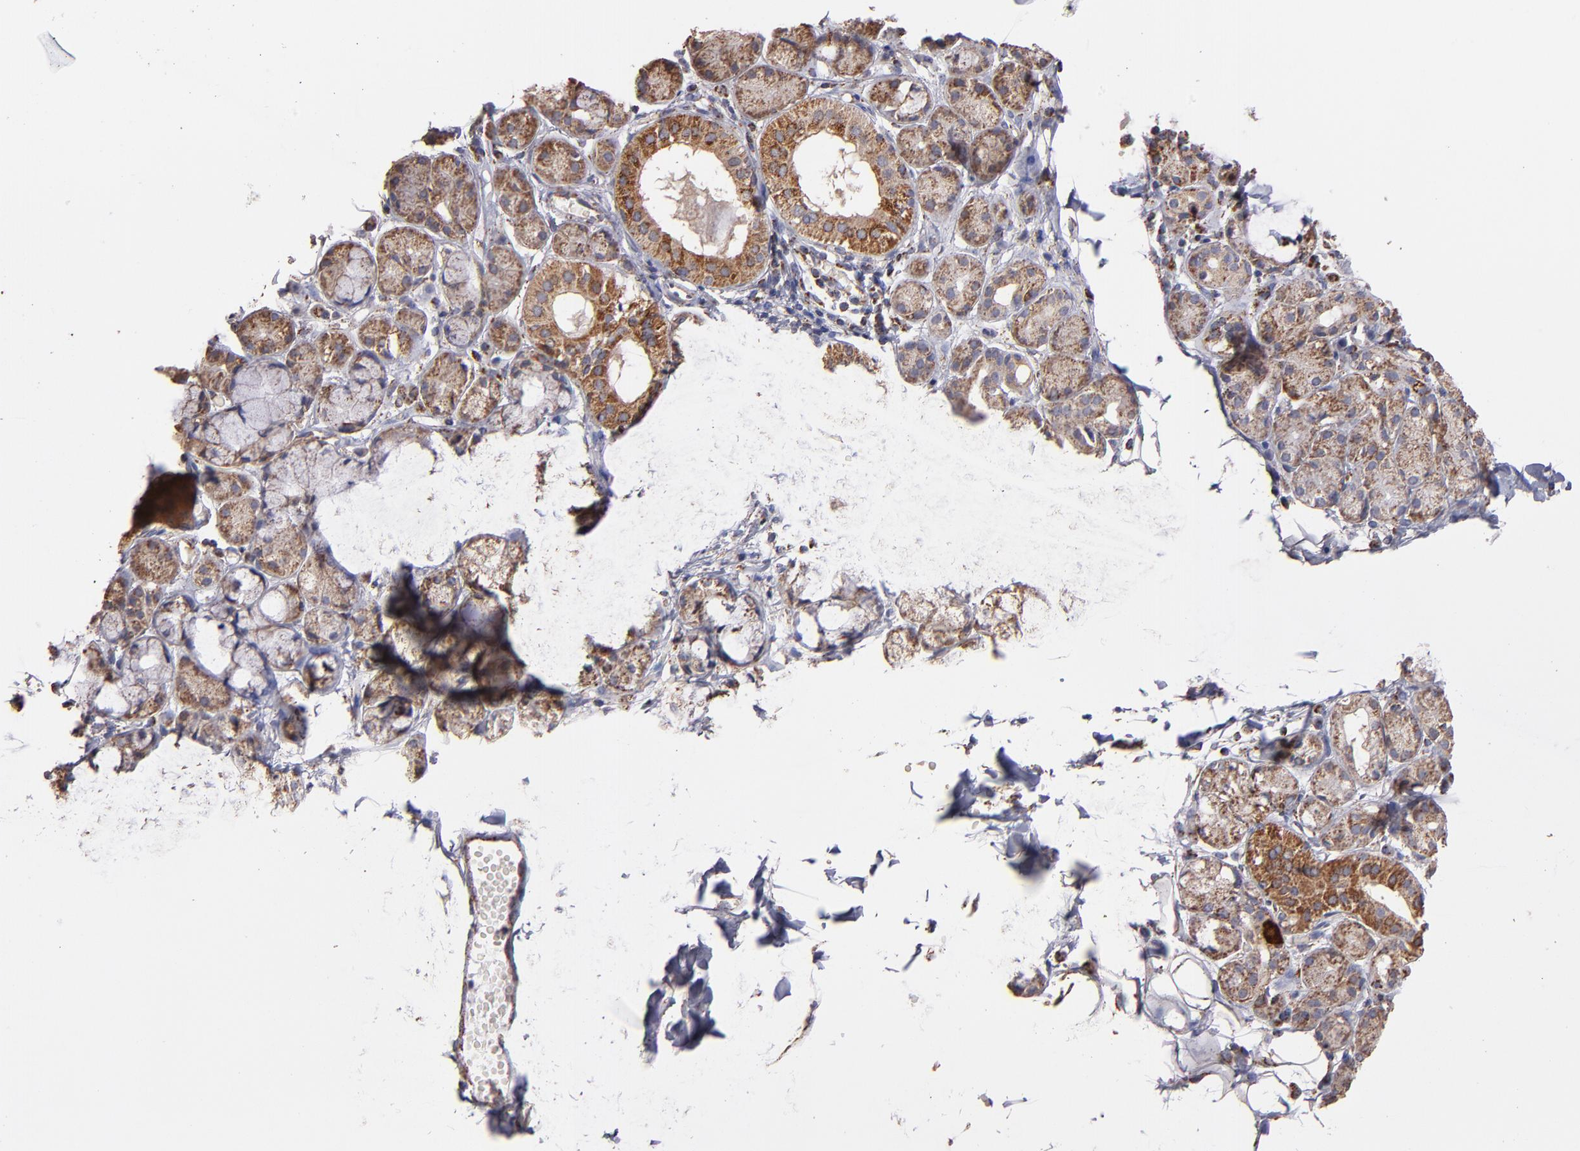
{"staining": {"intensity": "moderate", "quantity": "<25%", "location": "cytoplasmic/membranous"}, "tissue": "salivary gland", "cell_type": "Glandular cells", "image_type": "normal", "snomed": [{"axis": "morphology", "description": "Normal tissue, NOS"}, {"axis": "topography", "description": "Skeletal muscle"}, {"axis": "topography", "description": "Oral tissue"}, {"axis": "topography", "description": "Salivary gland"}, {"axis": "topography", "description": "Peripheral nerve tissue"}], "caption": "Immunohistochemical staining of normal human salivary gland demonstrates moderate cytoplasmic/membranous protein expression in about <25% of glandular cells. (Stains: DAB (3,3'-diaminobenzidine) in brown, nuclei in blue, Microscopy: brightfield microscopy at high magnification).", "gene": "DLST", "patient": {"sex": "male", "age": 54}}